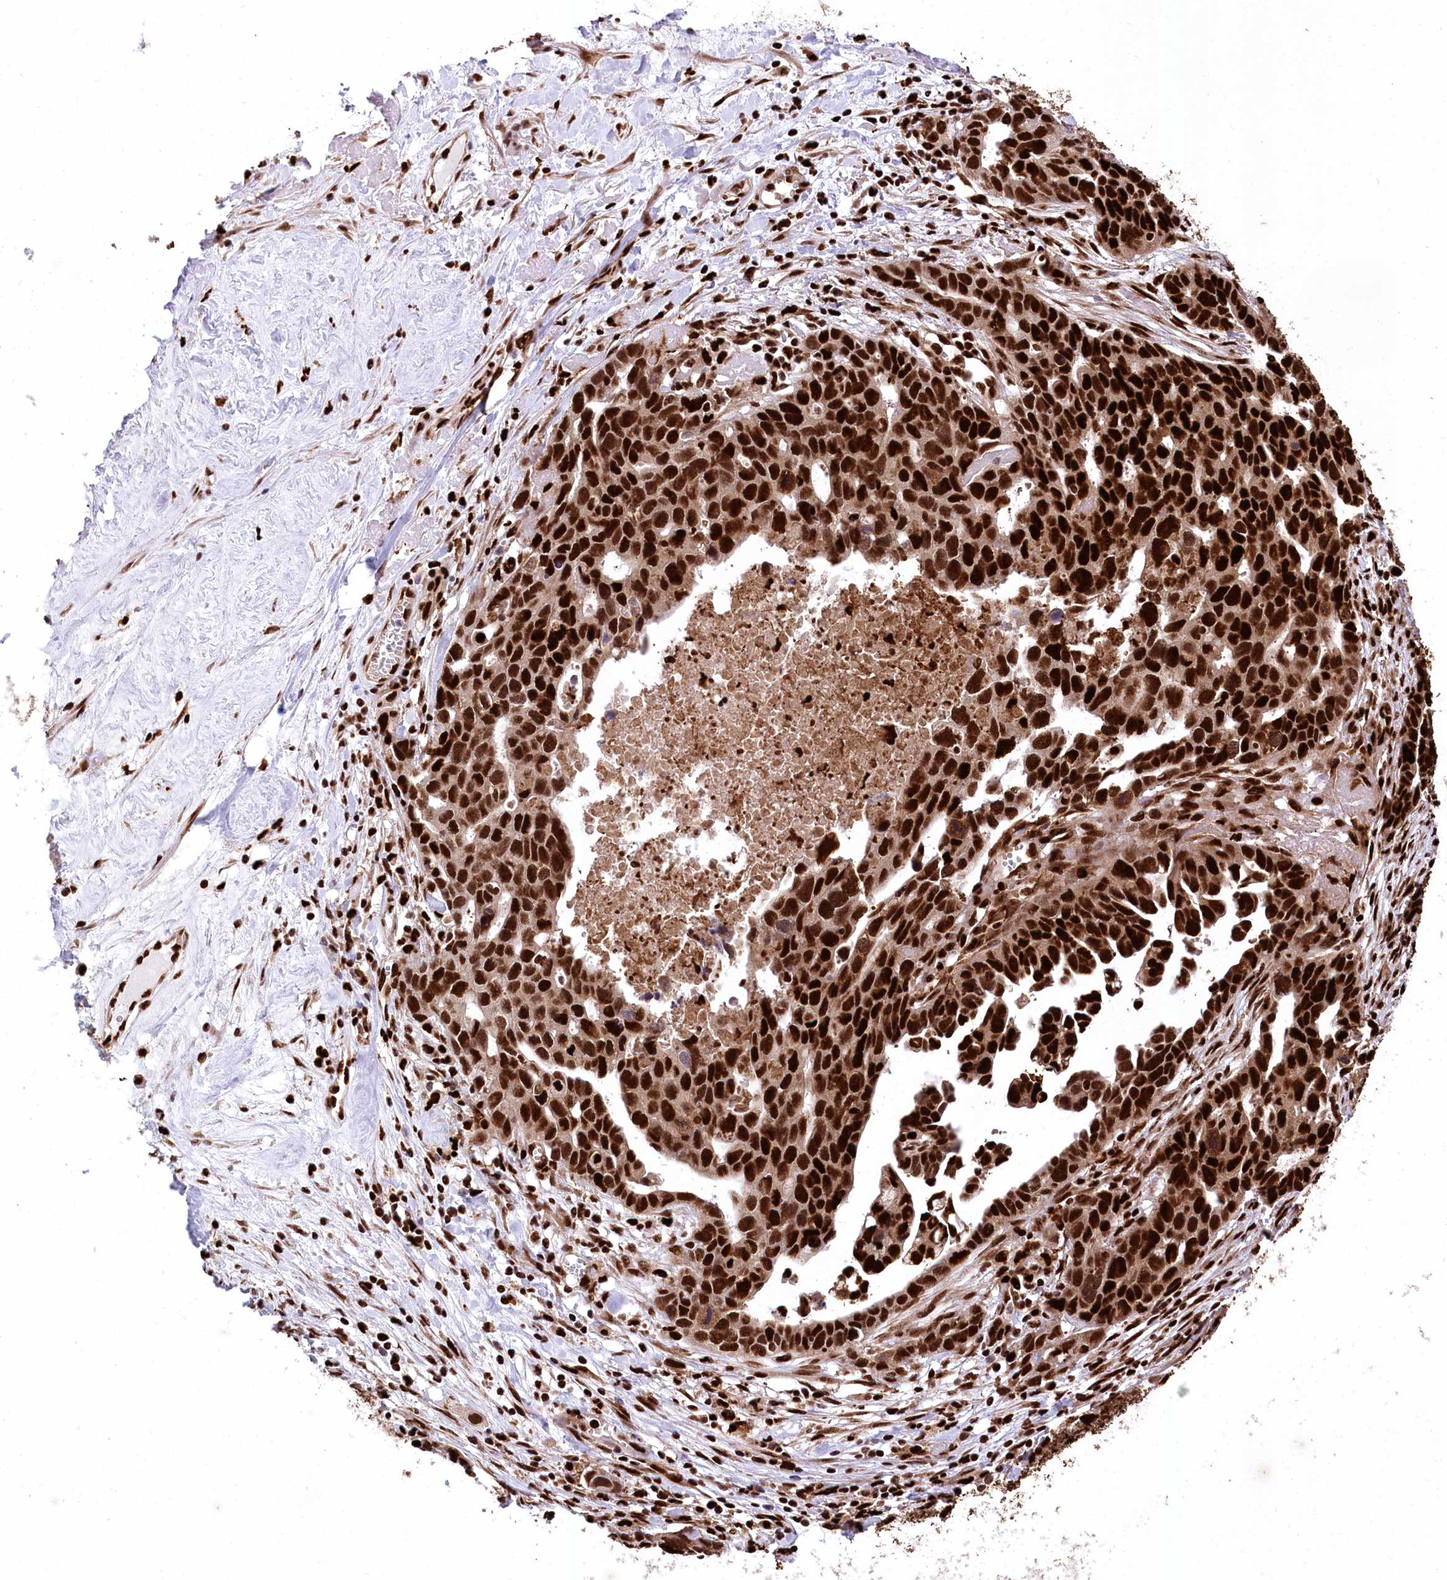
{"staining": {"intensity": "strong", "quantity": ">75%", "location": "cytoplasmic/membranous,nuclear"}, "tissue": "ovarian cancer", "cell_type": "Tumor cells", "image_type": "cancer", "snomed": [{"axis": "morphology", "description": "Cystadenocarcinoma, serous, NOS"}, {"axis": "topography", "description": "Ovary"}], "caption": "Immunohistochemical staining of ovarian cancer reveals high levels of strong cytoplasmic/membranous and nuclear protein staining in about >75% of tumor cells.", "gene": "FIGN", "patient": {"sex": "female", "age": 54}}